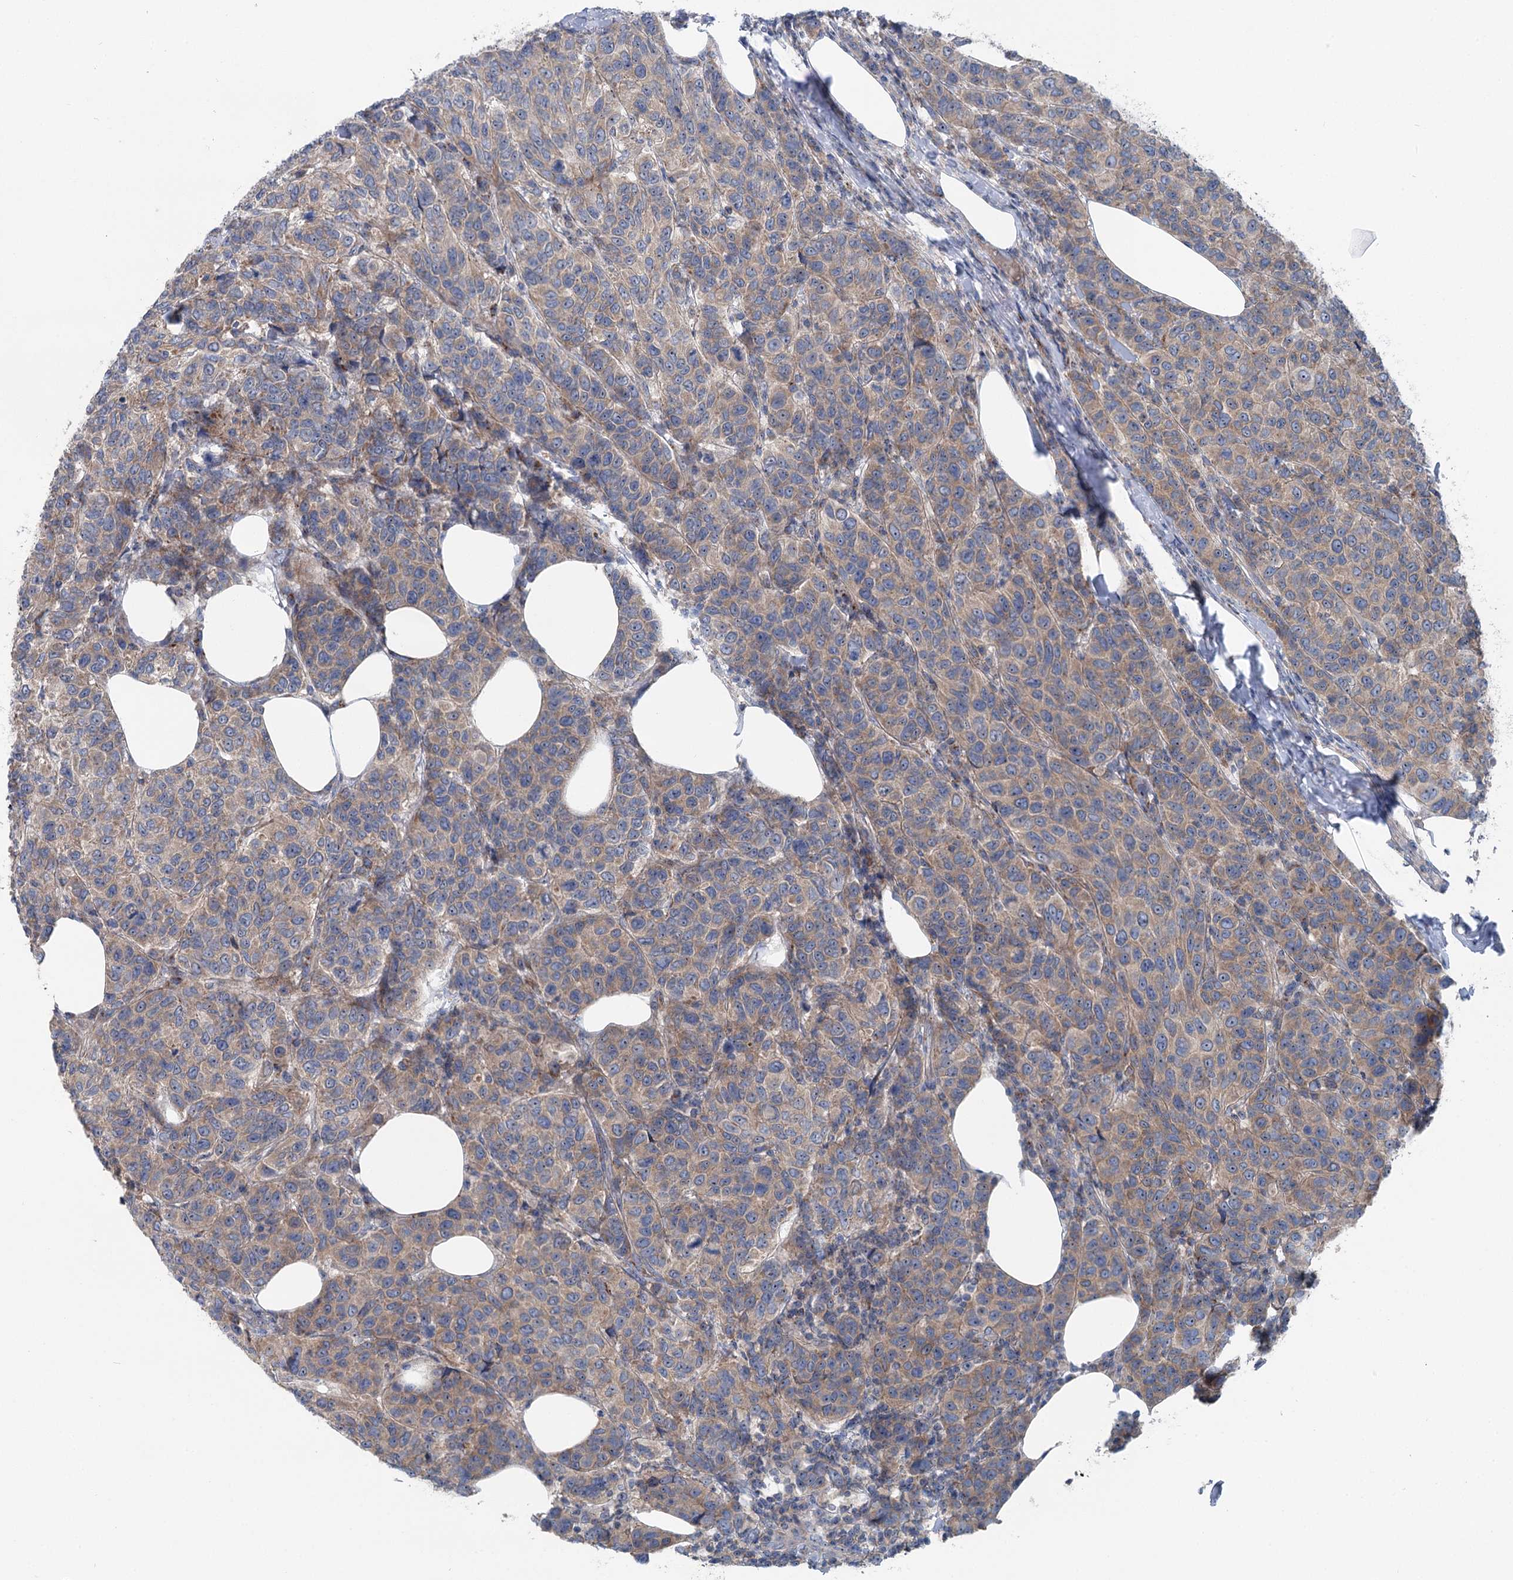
{"staining": {"intensity": "weak", "quantity": ">75%", "location": "cytoplasmic/membranous"}, "tissue": "breast cancer", "cell_type": "Tumor cells", "image_type": "cancer", "snomed": [{"axis": "morphology", "description": "Duct carcinoma"}, {"axis": "topography", "description": "Breast"}], "caption": "This micrograph reveals immunohistochemistry staining of breast cancer (infiltrating ductal carcinoma), with low weak cytoplasmic/membranous positivity in about >75% of tumor cells.", "gene": "MARK2", "patient": {"sex": "female", "age": 55}}